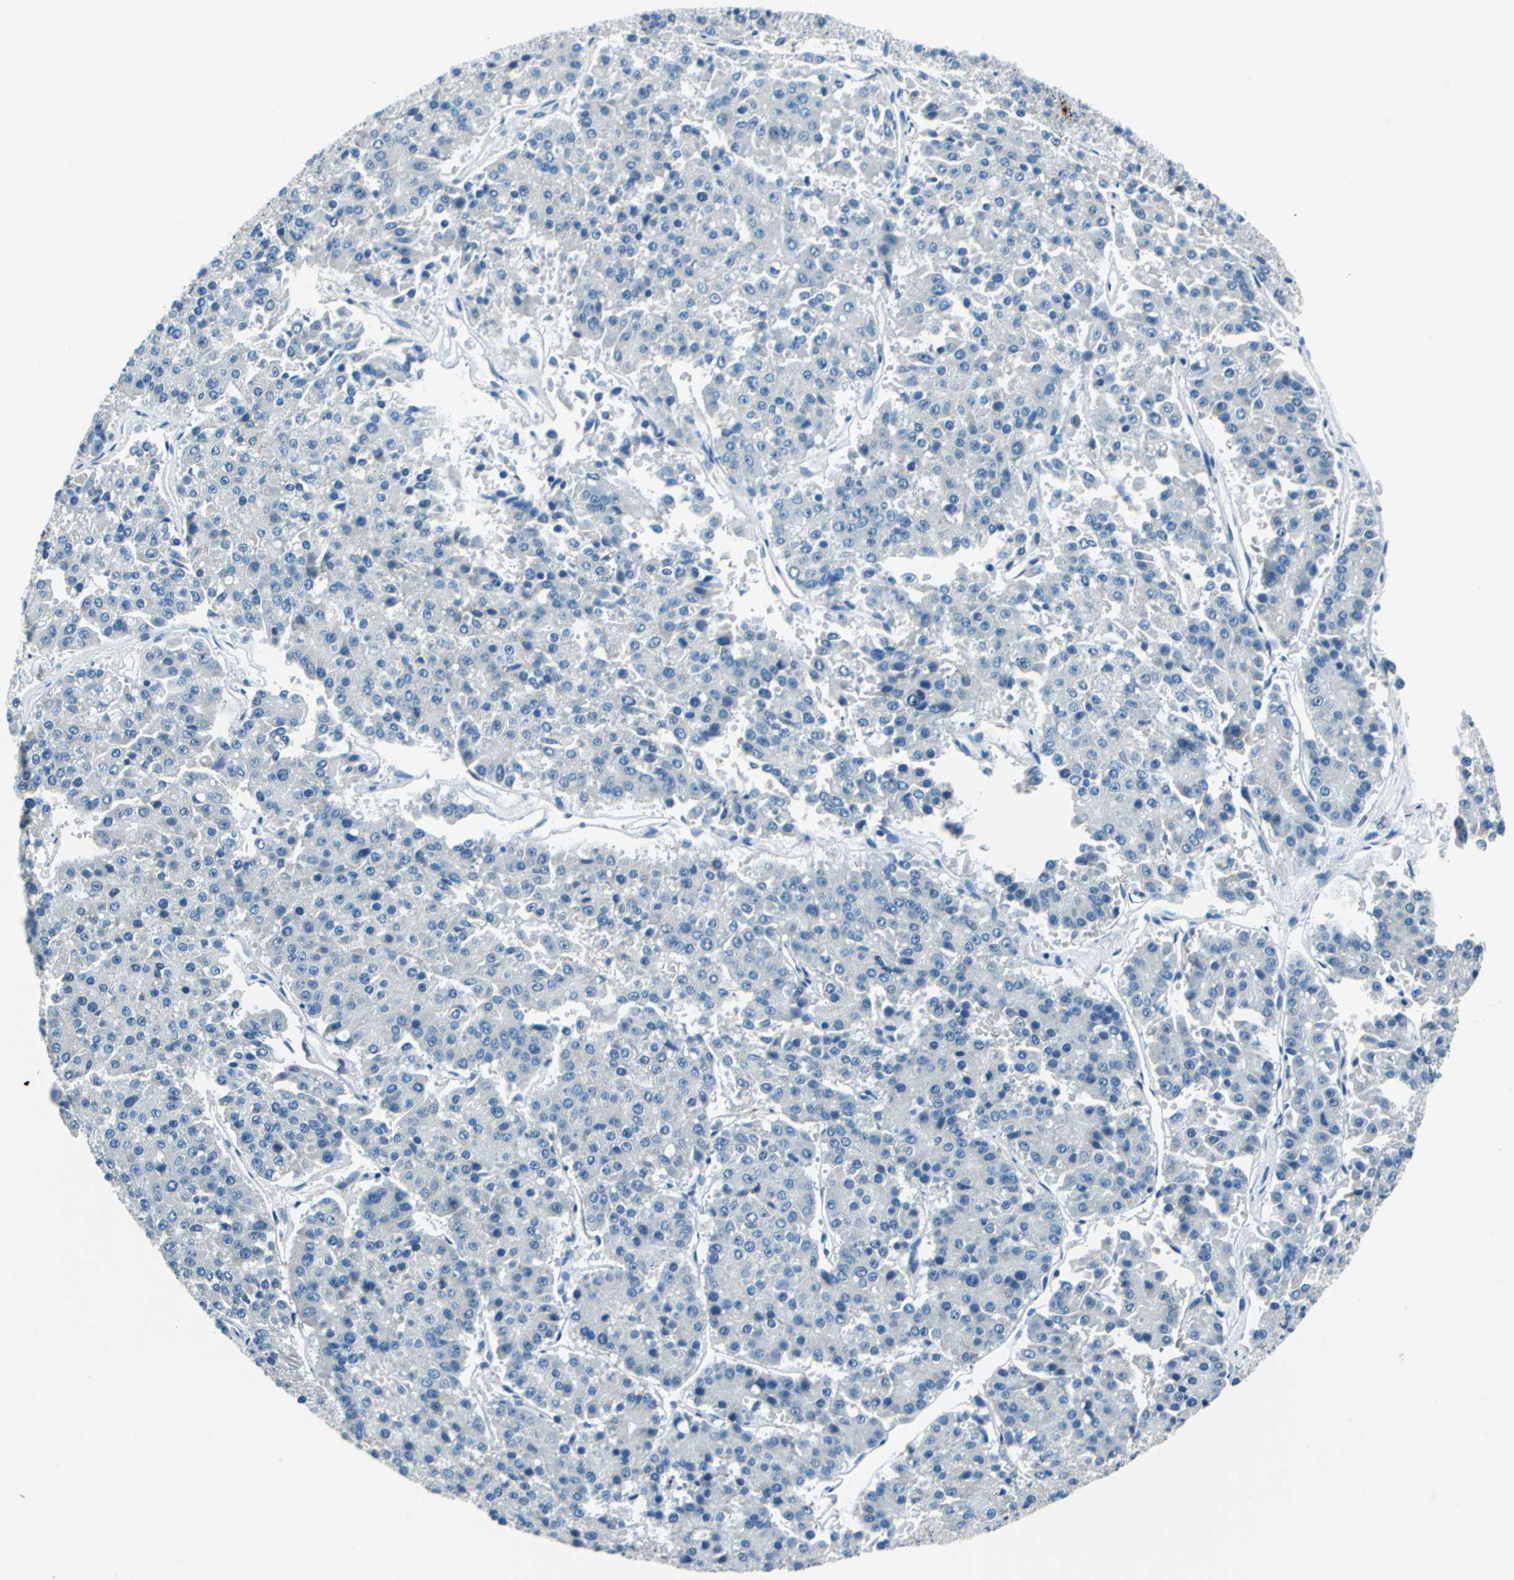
{"staining": {"intensity": "negative", "quantity": "none", "location": "none"}, "tissue": "pancreatic cancer", "cell_type": "Tumor cells", "image_type": "cancer", "snomed": [{"axis": "morphology", "description": "Adenocarcinoma, NOS"}, {"axis": "topography", "description": "Pancreas"}], "caption": "DAB immunohistochemical staining of pancreatic cancer (adenocarcinoma) exhibits no significant staining in tumor cells.", "gene": "CPA3", "patient": {"sex": "male", "age": 50}}